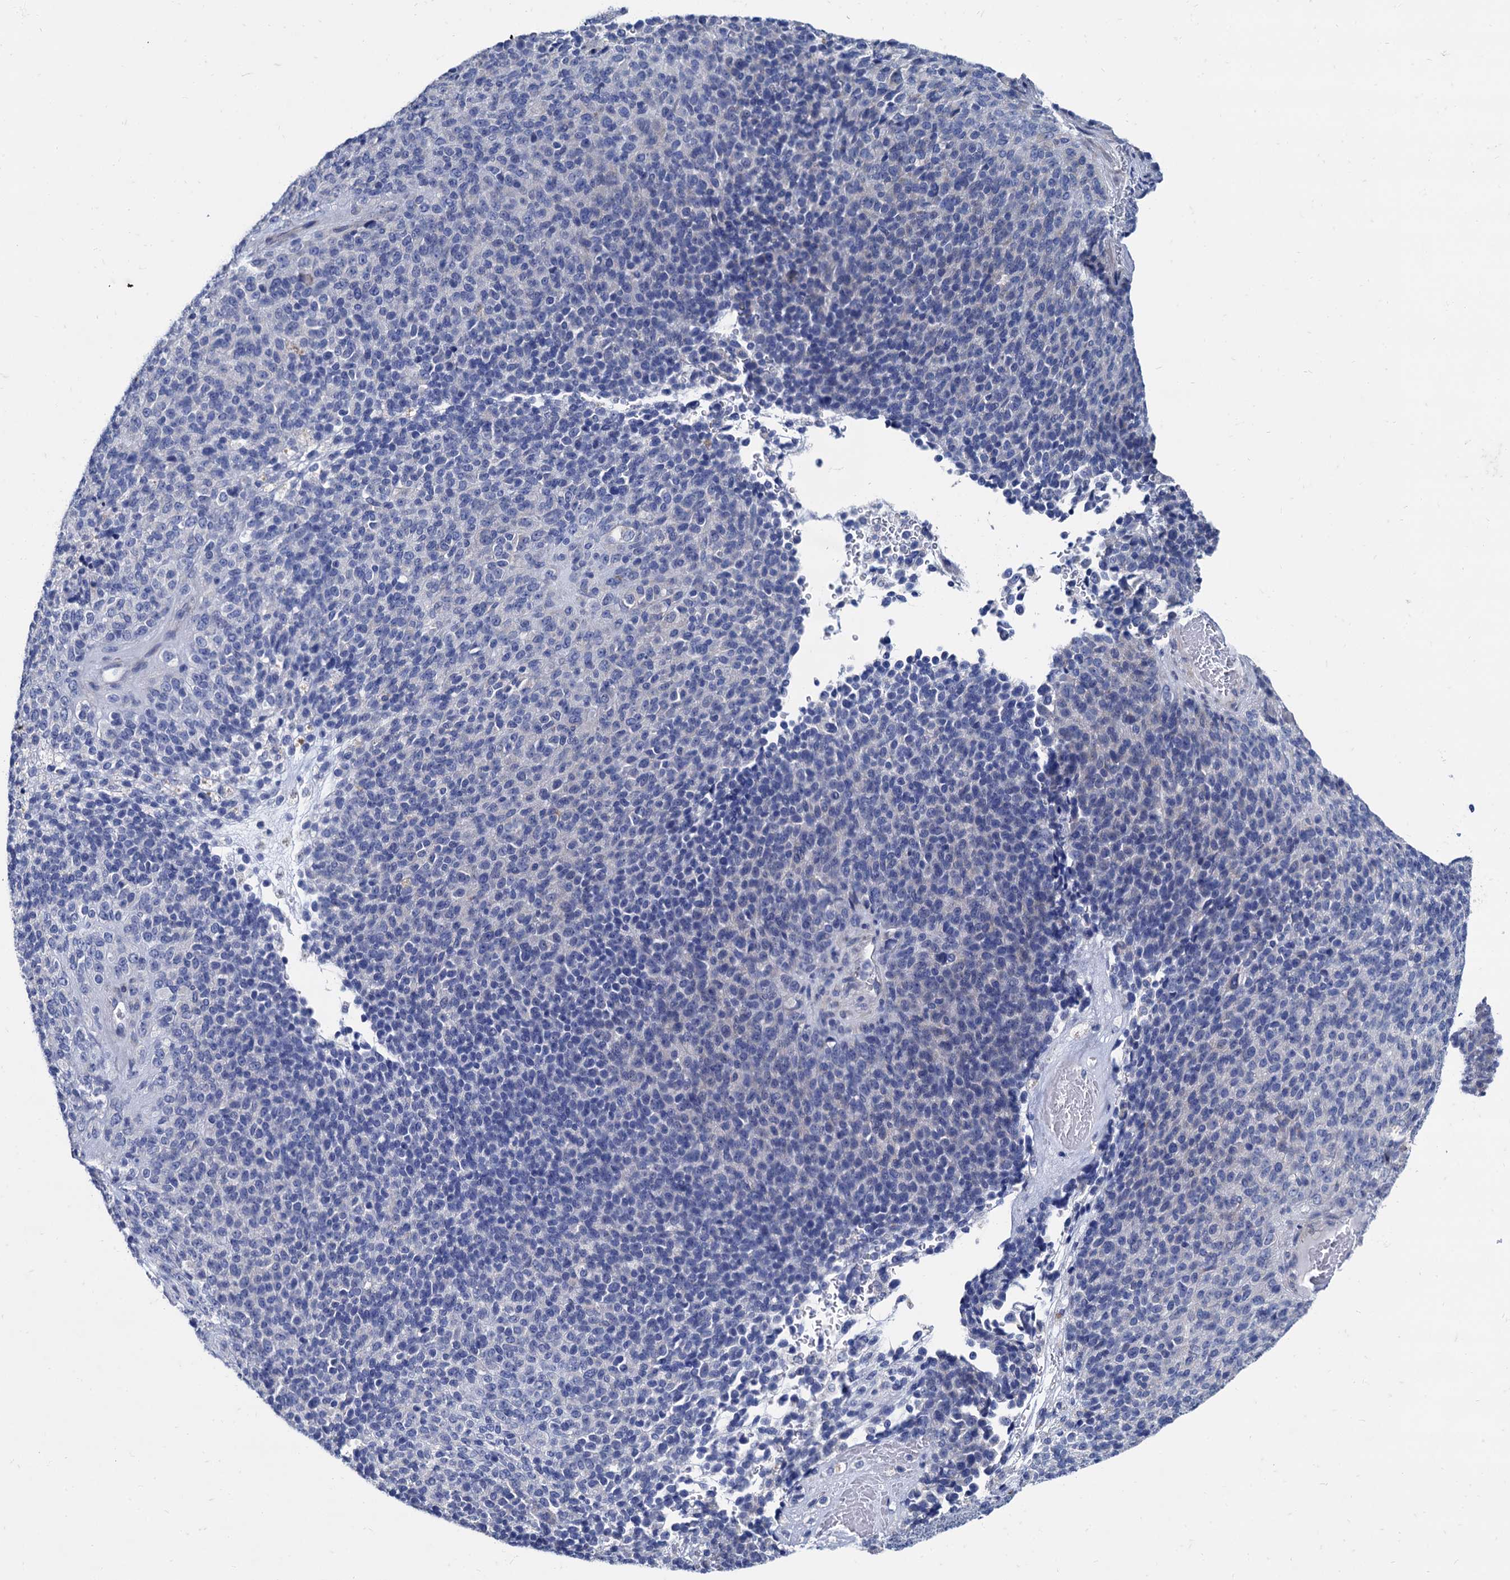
{"staining": {"intensity": "negative", "quantity": "none", "location": "none"}, "tissue": "melanoma", "cell_type": "Tumor cells", "image_type": "cancer", "snomed": [{"axis": "morphology", "description": "Malignant melanoma, Metastatic site"}, {"axis": "topography", "description": "Brain"}], "caption": "Tumor cells are negative for brown protein staining in malignant melanoma (metastatic site).", "gene": "FOXR2", "patient": {"sex": "female", "age": 56}}